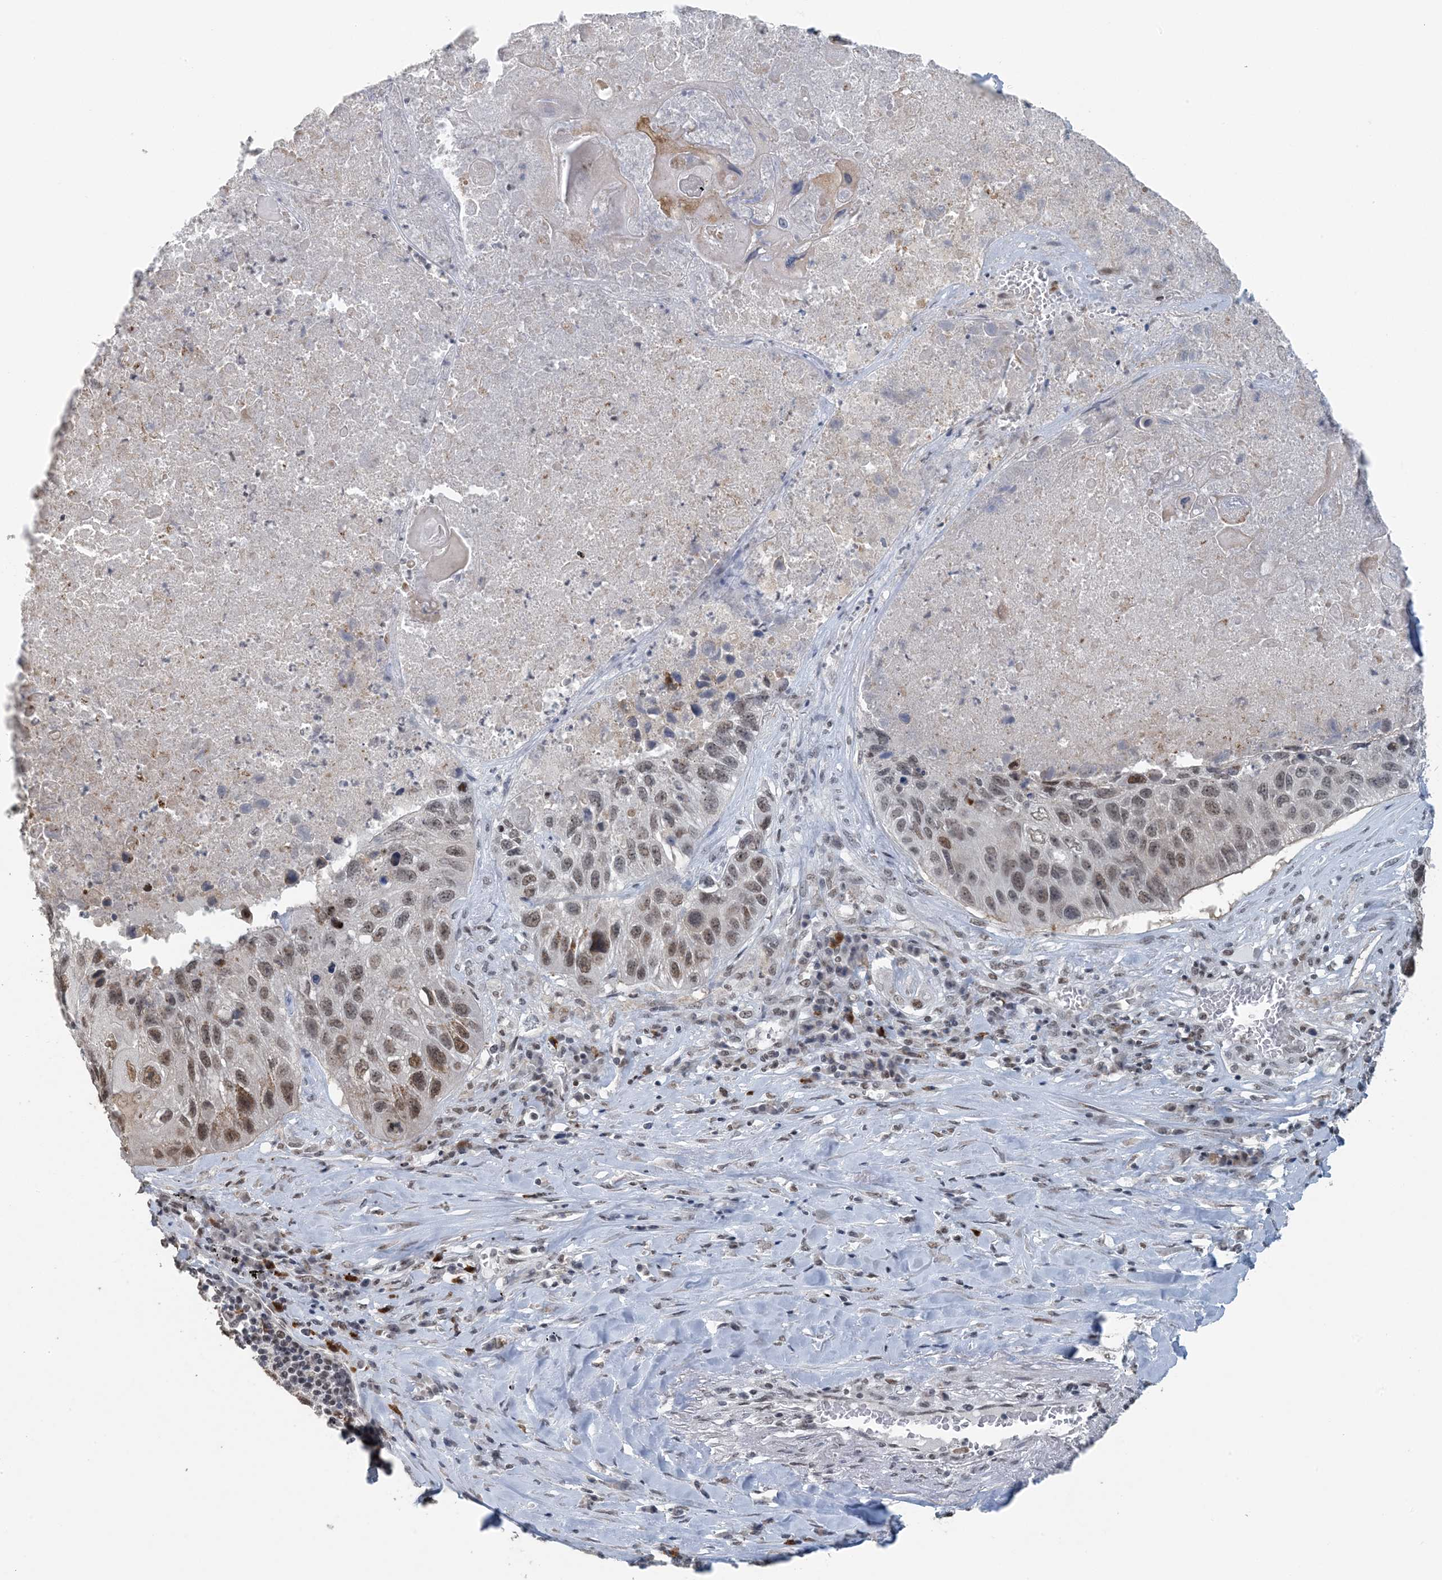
{"staining": {"intensity": "moderate", "quantity": ">75%", "location": "nuclear"}, "tissue": "lung cancer", "cell_type": "Tumor cells", "image_type": "cancer", "snomed": [{"axis": "morphology", "description": "Squamous cell carcinoma, NOS"}, {"axis": "topography", "description": "Lung"}], "caption": "Human lung cancer (squamous cell carcinoma) stained with a protein marker demonstrates moderate staining in tumor cells.", "gene": "MBD2", "patient": {"sex": "male", "age": 61}}